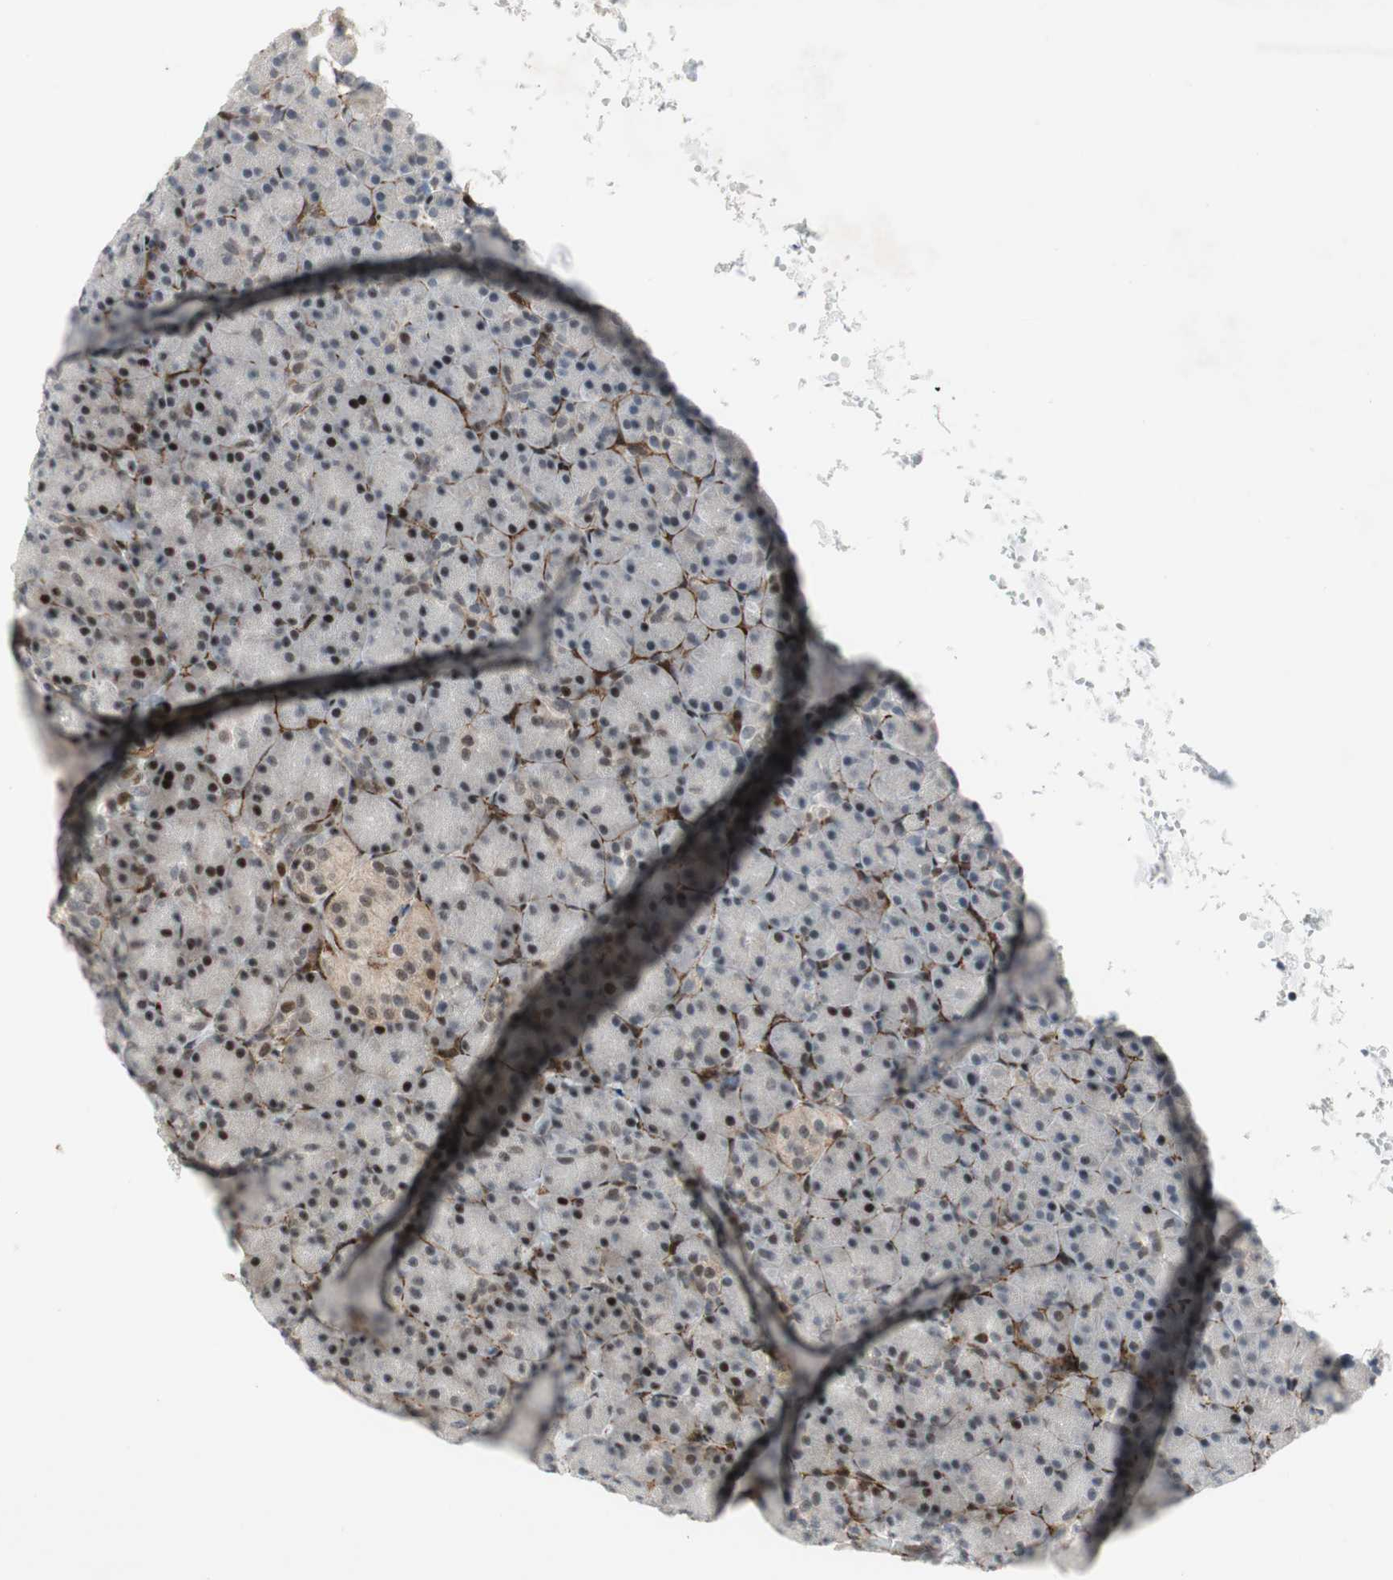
{"staining": {"intensity": "strong", "quantity": "25%-75%", "location": "nuclear"}, "tissue": "pancreas", "cell_type": "Exocrine glandular cells", "image_type": "normal", "snomed": [{"axis": "morphology", "description": "Normal tissue, NOS"}, {"axis": "topography", "description": "Pancreas"}], "caption": "Benign pancreas reveals strong nuclear positivity in about 25%-75% of exocrine glandular cells, visualized by immunohistochemistry.", "gene": "FBXO44", "patient": {"sex": "female", "age": 43}}